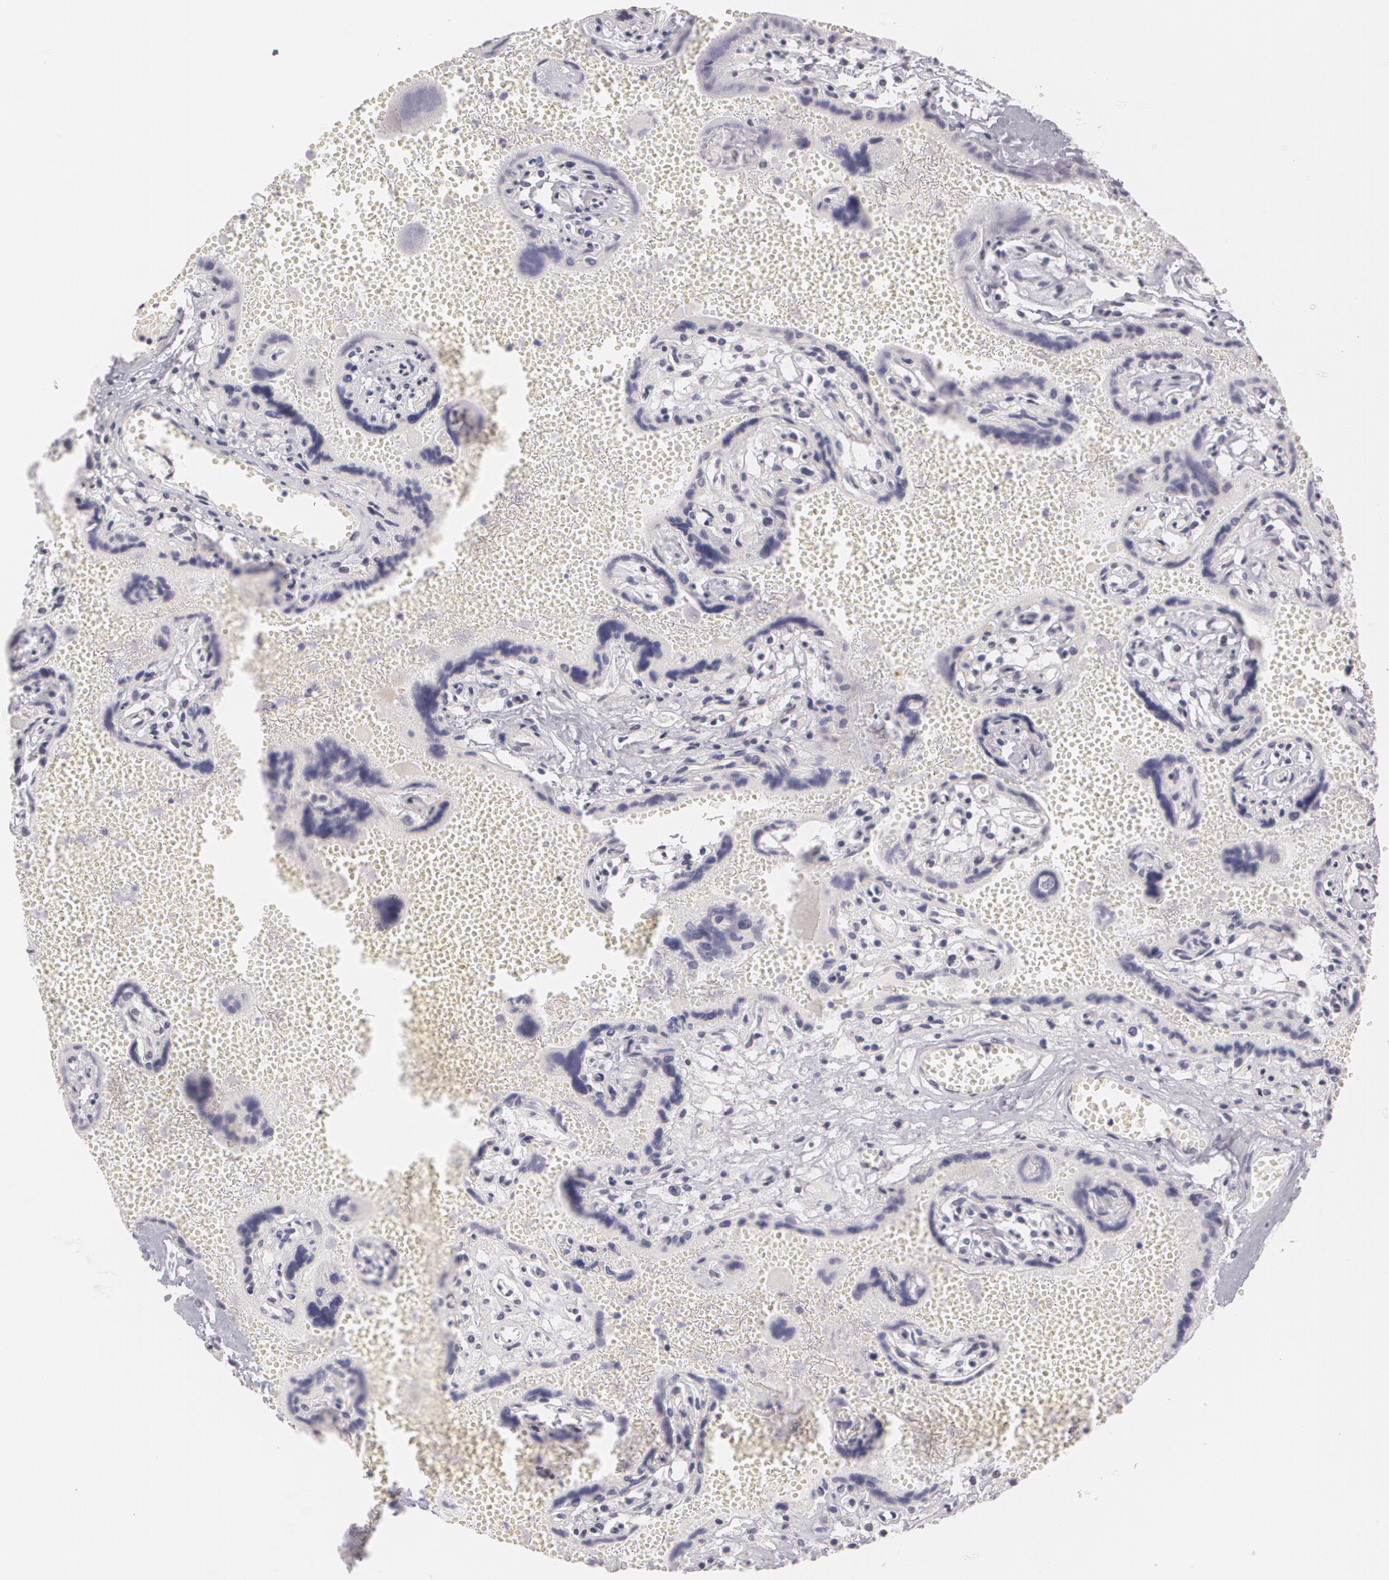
{"staining": {"intensity": "negative", "quantity": "none", "location": "none"}, "tissue": "placenta", "cell_type": "Decidual cells", "image_type": "normal", "snomed": [{"axis": "morphology", "description": "Normal tissue, NOS"}, {"axis": "topography", "description": "Placenta"}], "caption": "Protein analysis of unremarkable placenta reveals no significant expression in decidual cells.", "gene": "ZBTB16", "patient": {"sex": "female", "age": 40}}